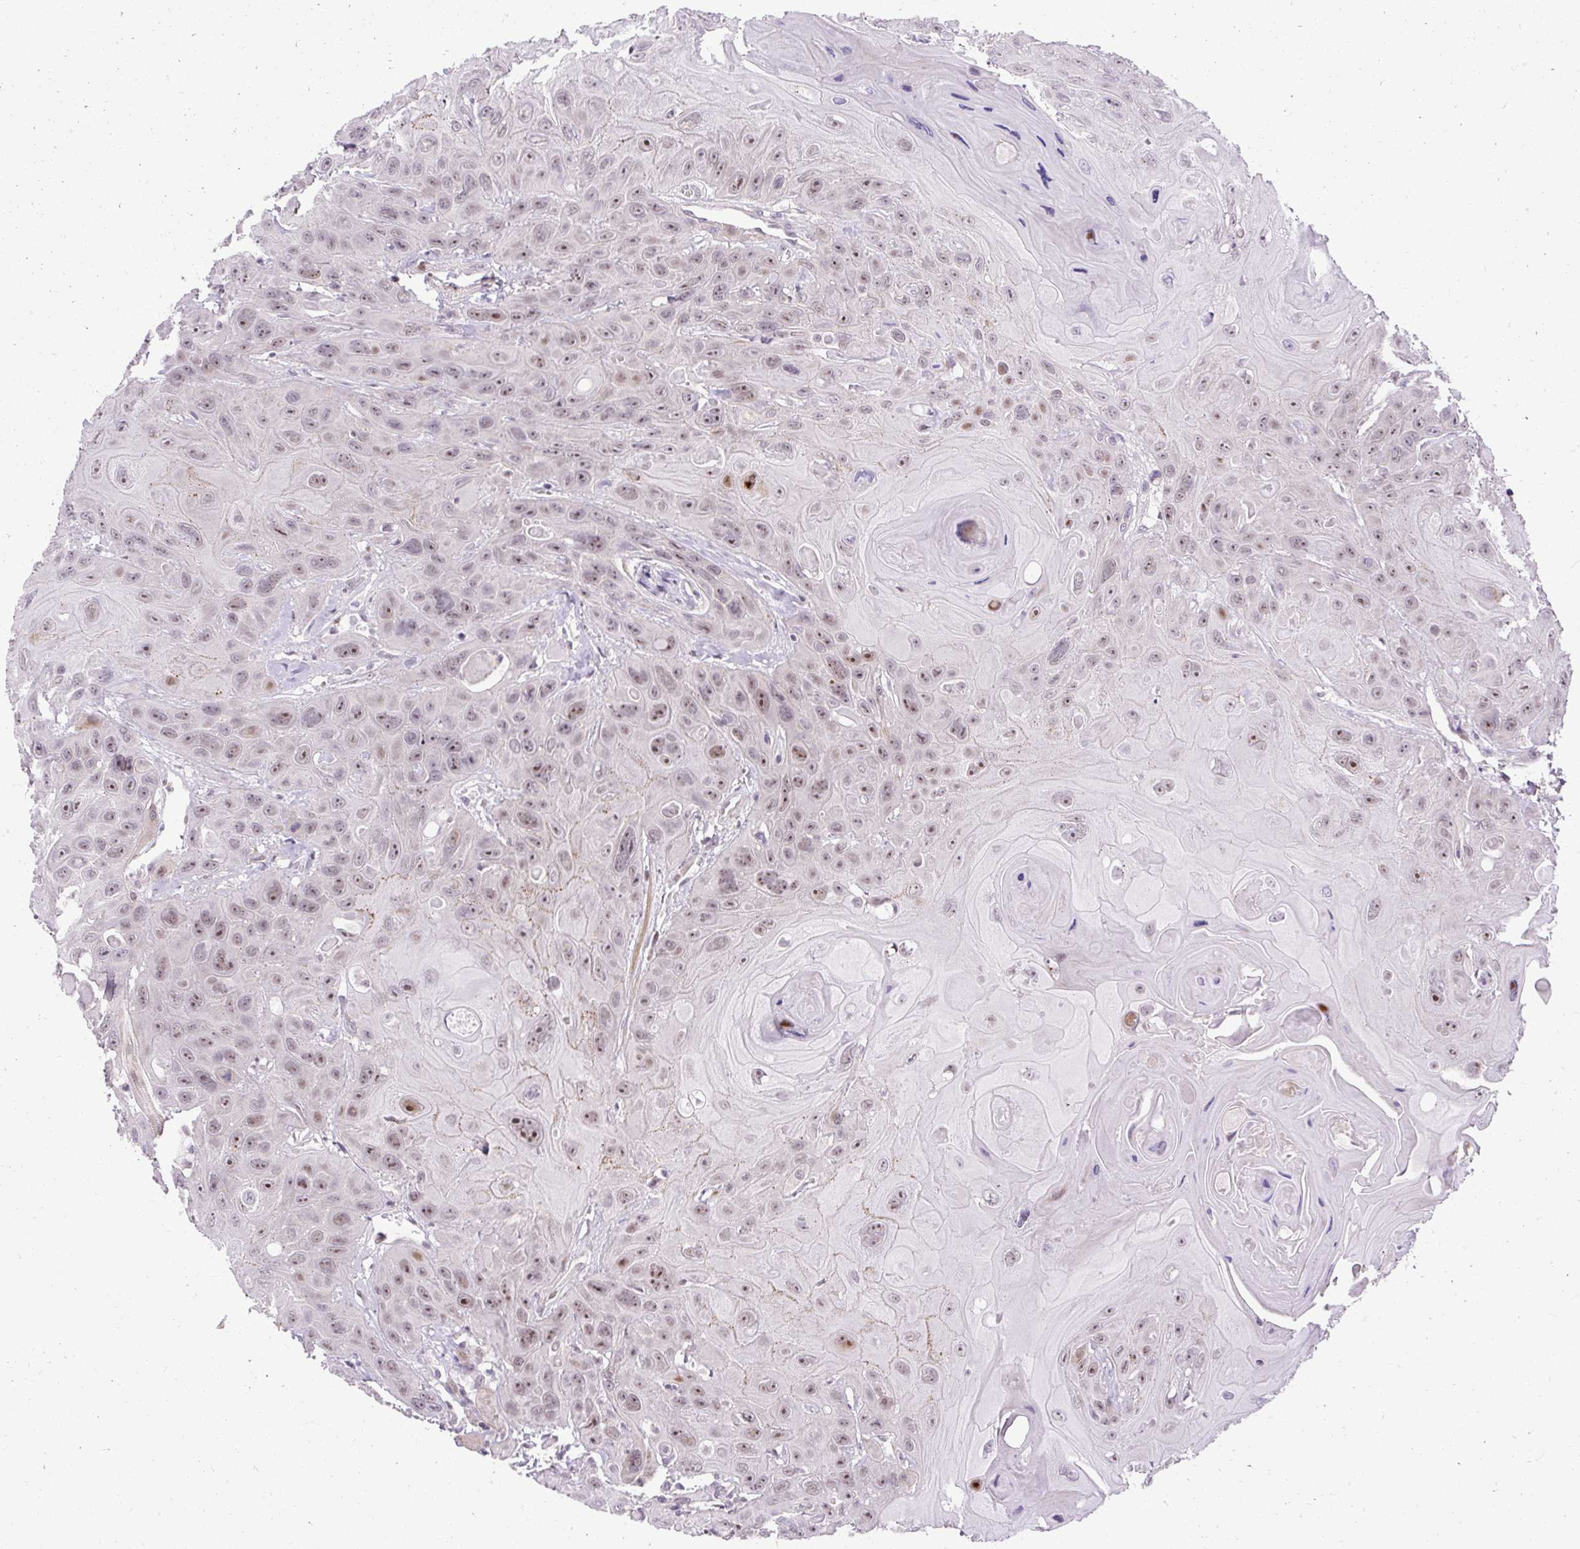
{"staining": {"intensity": "moderate", "quantity": ">75%", "location": "nuclear"}, "tissue": "head and neck cancer", "cell_type": "Tumor cells", "image_type": "cancer", "snomed": [{"axis": "morphology", "description": "Squamous cell carcinoma, NOS"}, {"axis": "topography", "description": "Head-Neck"}], "caption": "Human head and neck squamous cell carcinoma stained for a protein (brown) exhibits moderate nuclear positive positivity in about >75% of tumor cells.", "gene": "ARHGEF18", "patient": {"sex": "female", "age": 59}}